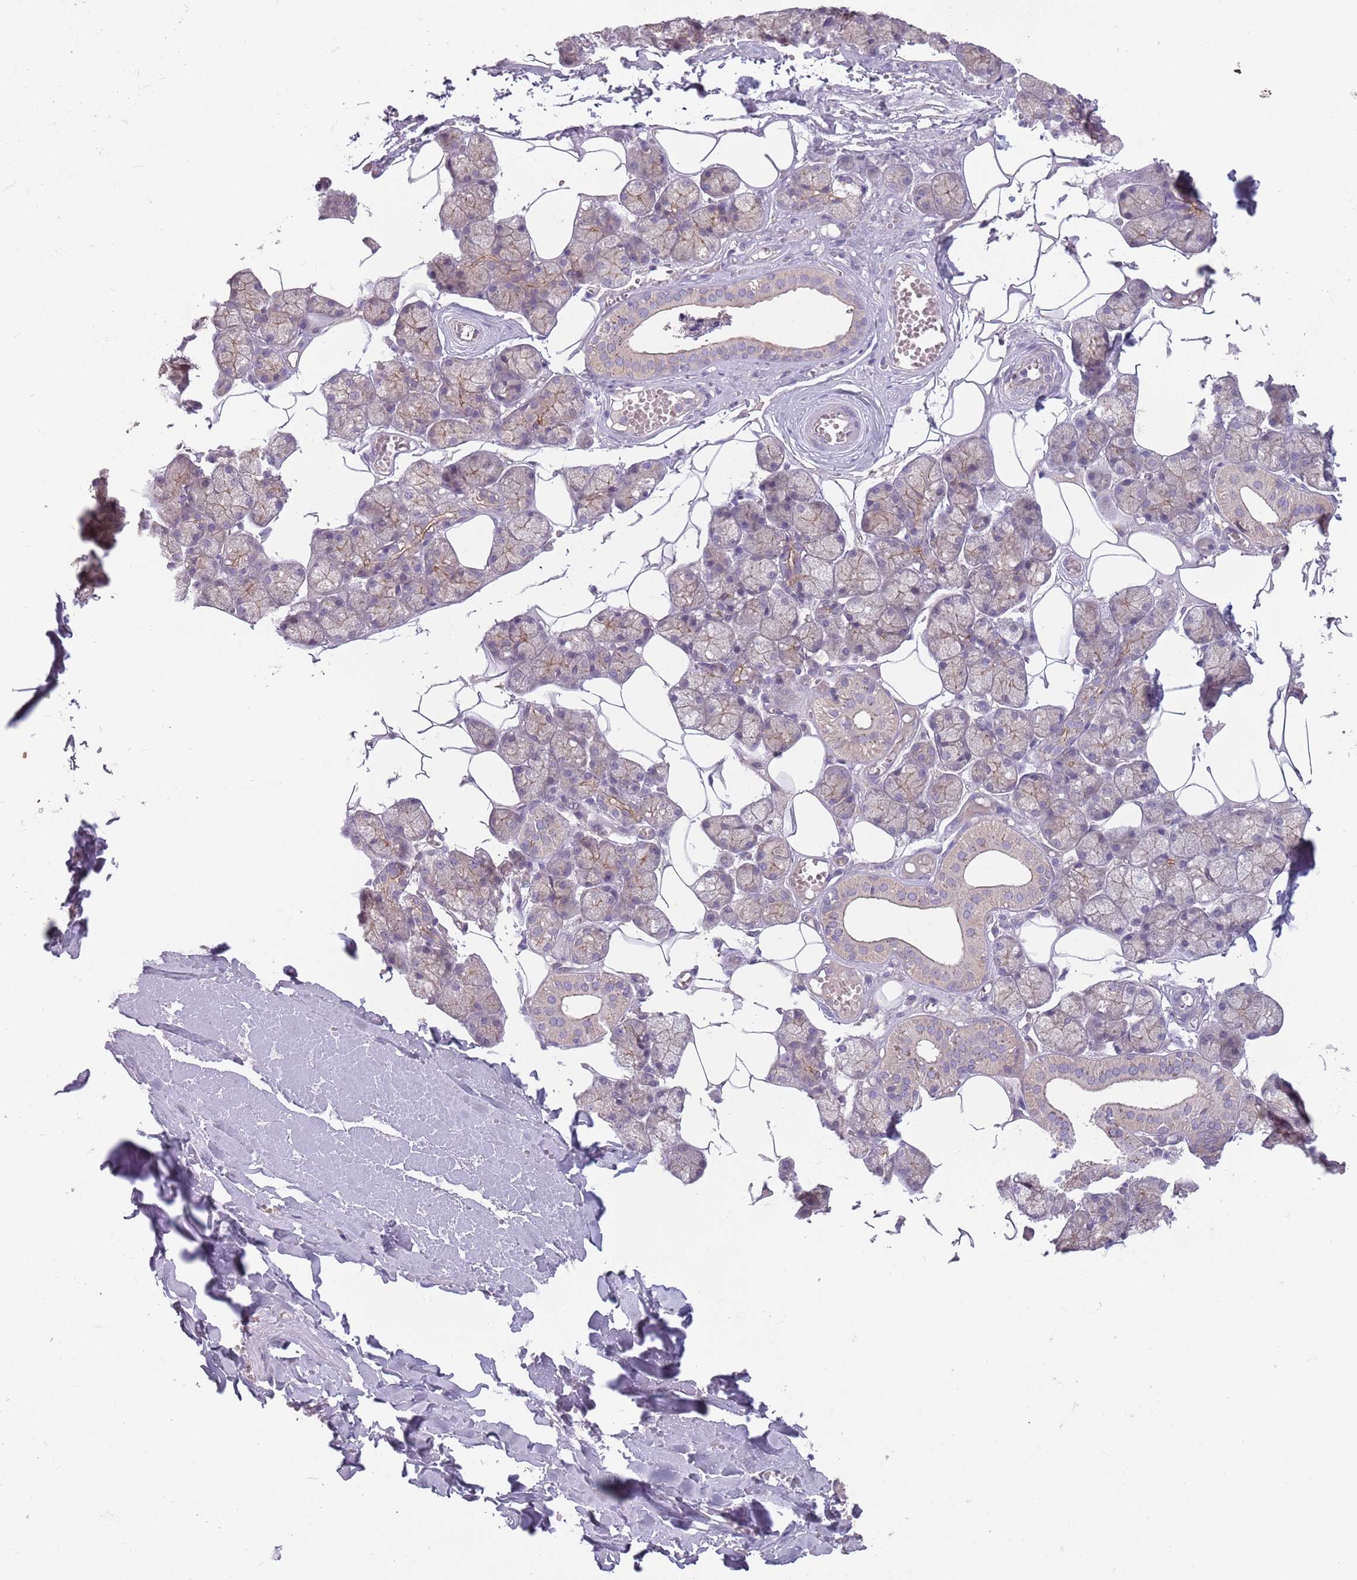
{"staining": {"intensity": "moderate", "quantity": "25%-75%", "location": "cytoplasmic/membranous"}, "tissue": "salivary gland", "cell_type": "Glandular cells", "image_type": "normal", "snomed": [{"axis": "morphology", "description": "Normal tissue, NOS"}, {"axis": "topography", "description": "Salivary gland"}], "caption": "Immunohistochemical staining of unremarkable human salivary gland demonstrates moderate cytoplasmic/membranous protein positivity in about 25%-75% of glandular cells. The protein is shown in brown color, while the nuclei are stained blue.", "gene": "SAV1", "patient": {"sex": "male", "age": 62}}